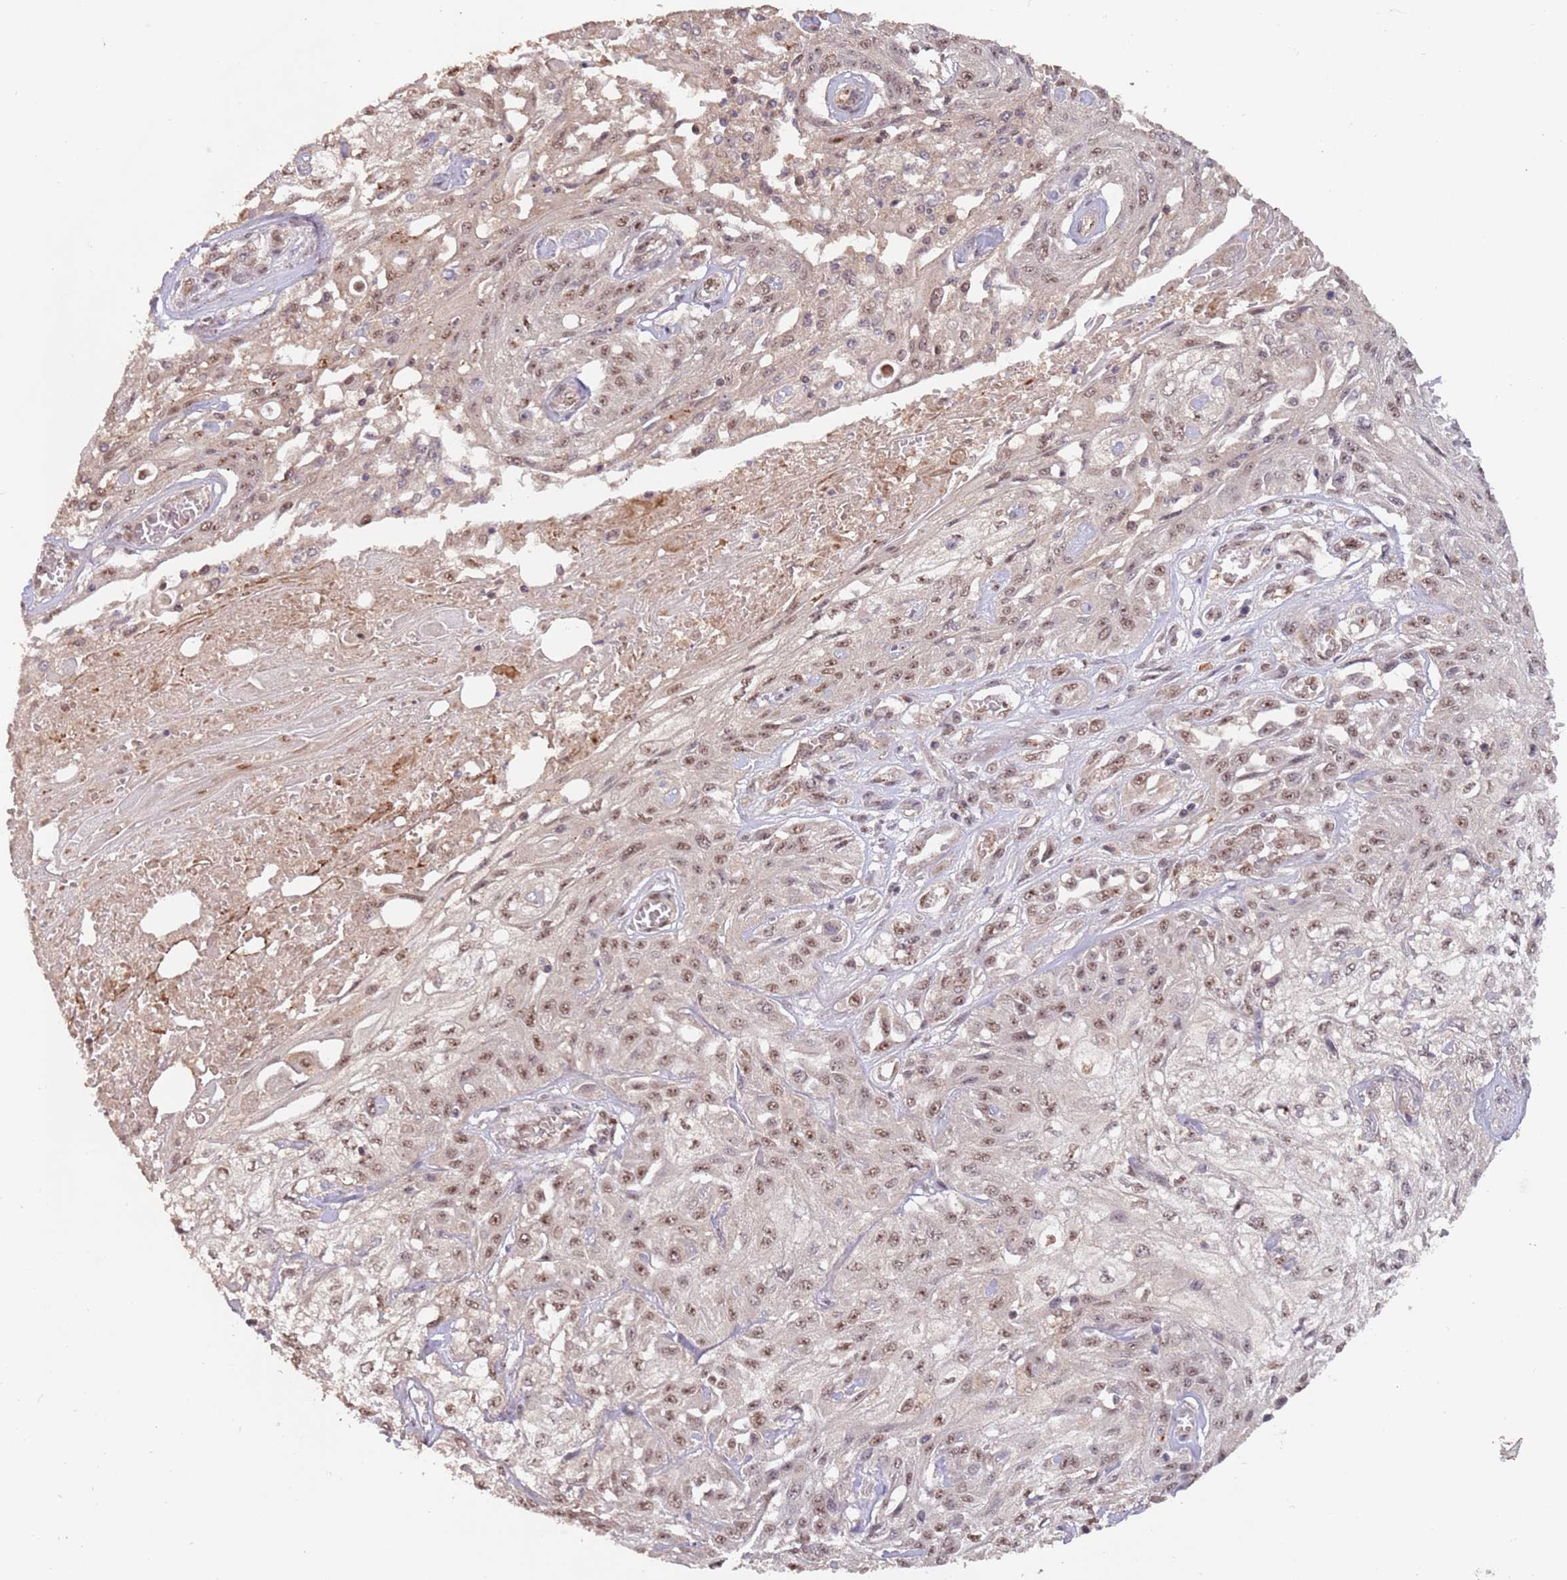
{"staining": {"intensity": "moderate", "quantity": ">75%", "location": "nuclear"}, "tissue": "skin cancer", "cell_type": "Tumor cells", "image_type": "cancer", "snomed": [{"axis": "morphology", "description": "Squamous cell carcinoma, NOS"}, {"axis": "morphology", "description": "Squamous cell carcinoma, metastatic, NOS"}, {"axis": "topography", "description": "Skin"}, {"axis": "topography", "description": "Lymph node"}], "caption": "Skin cancer (metastatic squamous cell carcinoma) was stained to show a protein in brown. There is medium levels of moderate nuclear positivity in about >75% of tumor cells. Immunohistochemistry stains the protein in brown and the nuclei are stained blue.", "gene": "RFXANK", "patient": {"sex": "male", "age": 75}}